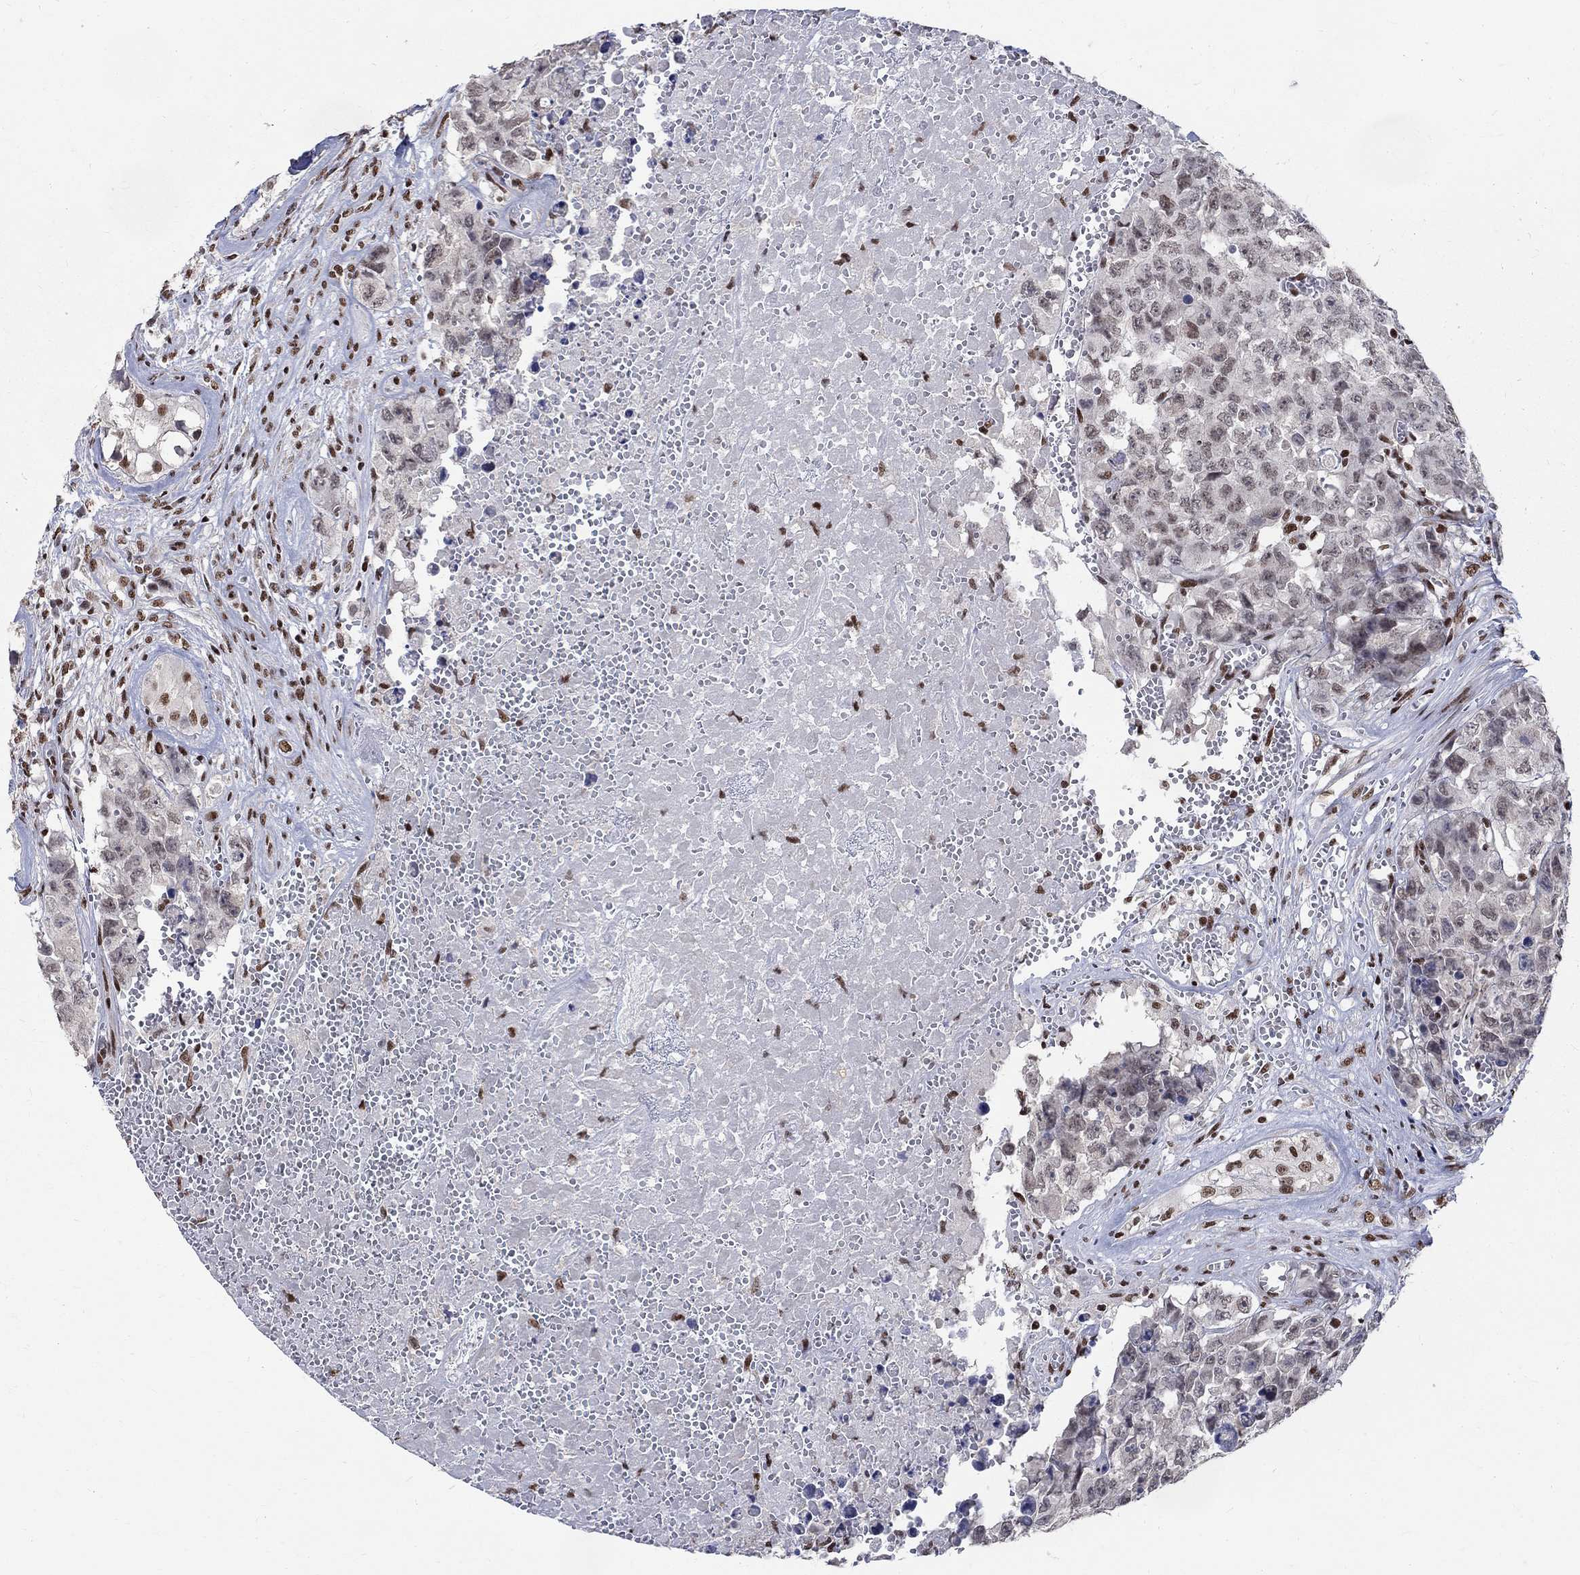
{"staining": {"intensity": "negative", "quantity": "none", "location": "none"}, "tissue": "testis cancer", "cell_type": "Tumor cells", "image_type": "cancer", "snomed": [{"axis": "morphology", "description": "Carcinoma, Embryonal, NOS"}, {"axis": "topography", "description": "Testis"}], "caption": "High power microscopy micrograph of an immunohistochemistry histopathology image of testis embryonal carcinoma, revealing no significant positivity in tumor cells.", "gene": "FBXO16", "patient": {"sex": "male", "age": 23}}